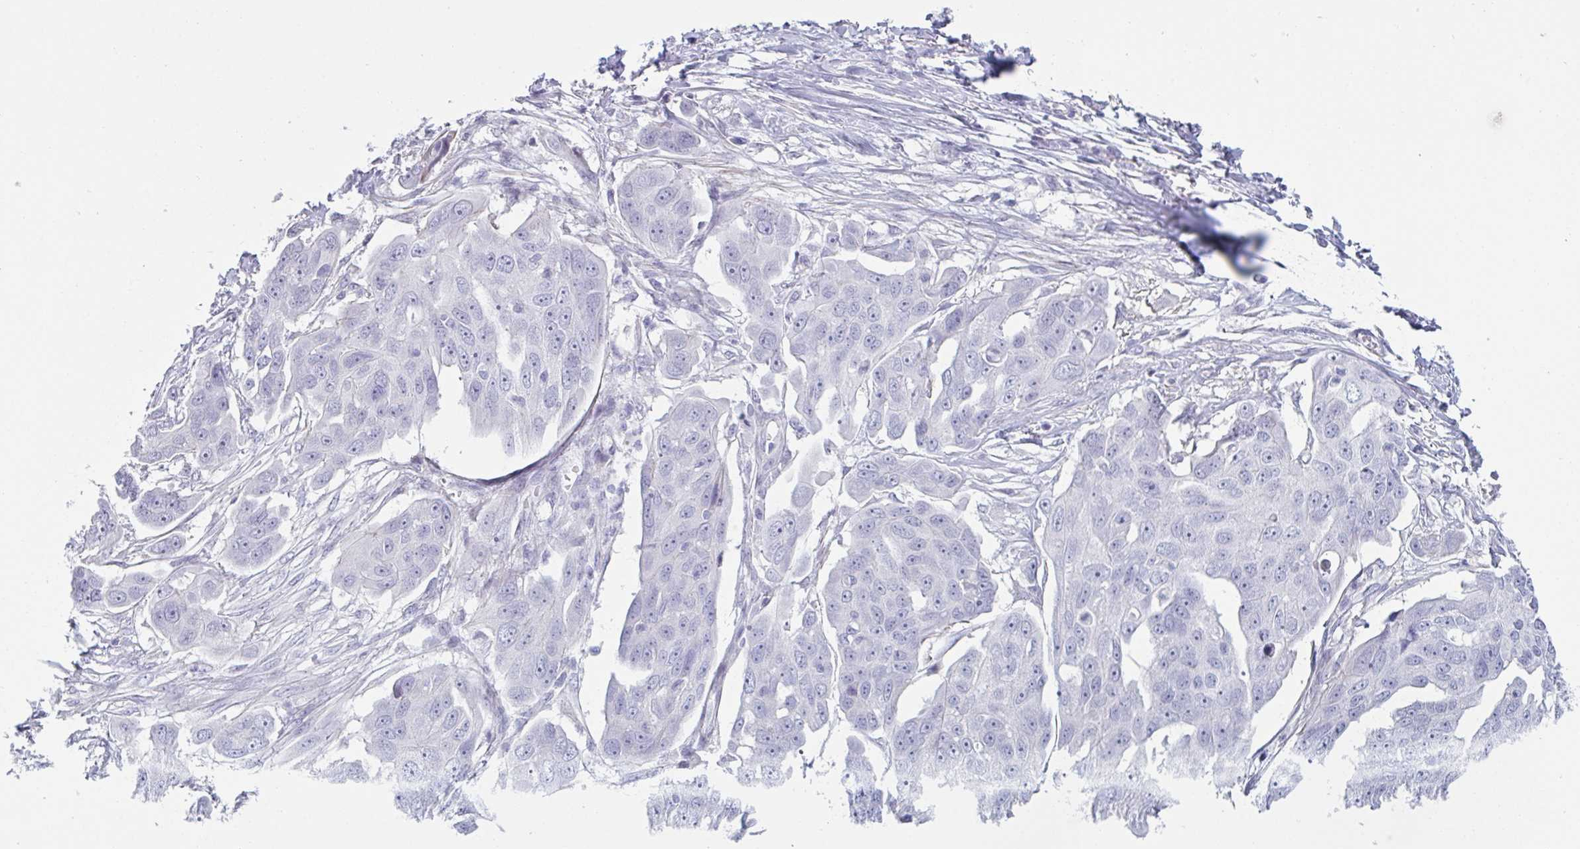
{"staining": {"intensity": "negative", "quantity": "none", "location": "none"}, "tissue": "ovarian cancer", "cell_type": "Tumor cells", "image_type": "cancer", "snomed": [{"axis": "morphology", "description": "Carcinoma, endometroid"}, {"axis": "topography", "description": "Ovary"}], "caption": "The photomicrograph reveals no staining of tumor cells in ovarian endometroid carcinoma.", "gene": "OR5P3", "patient": {"sex": "female", "age": 70}}